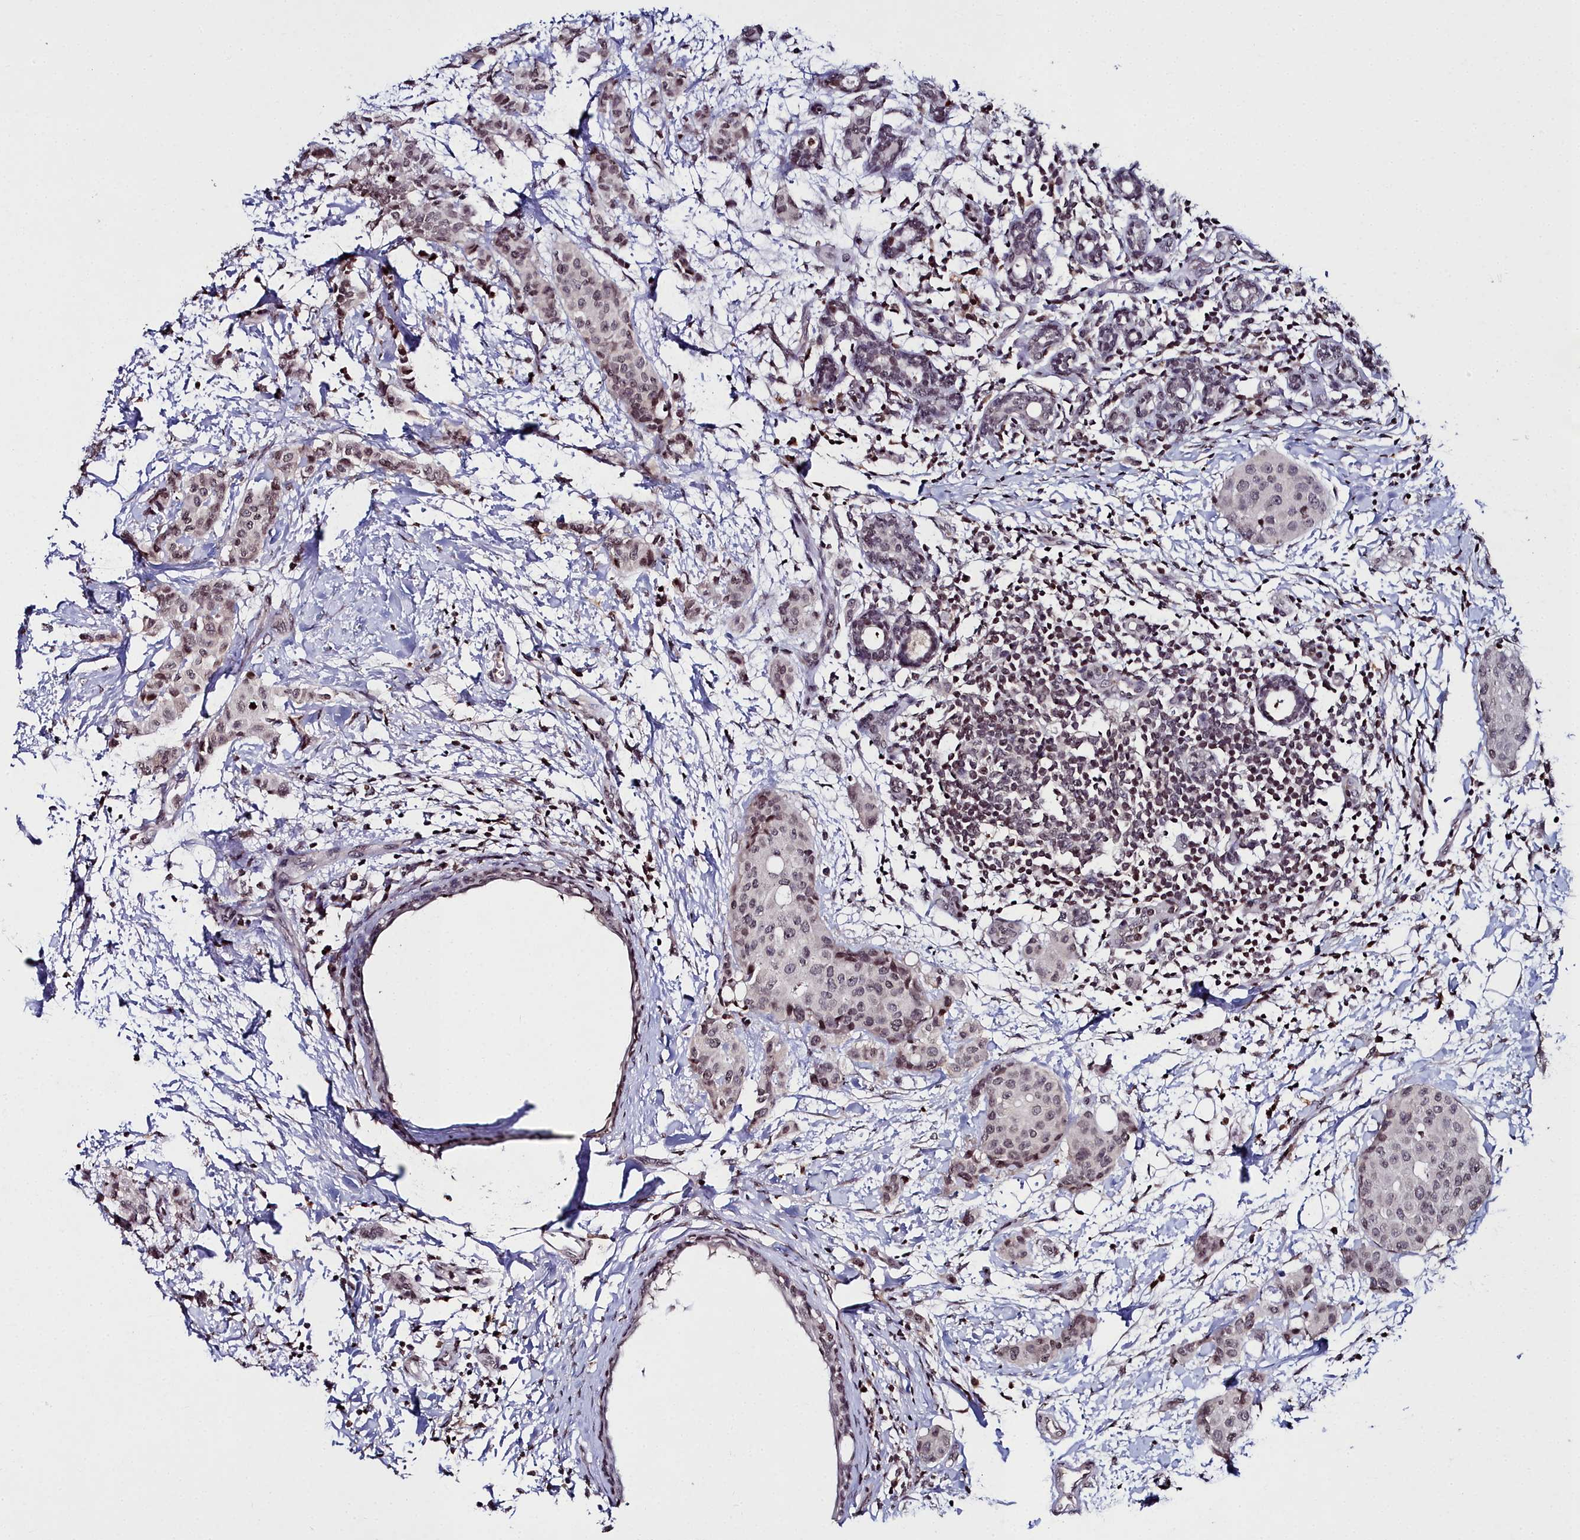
{"staining": {"intensity": "weak", "quantity": ">75%", "location": "nuclear"}, "tissue": "breast cancer", "cell_type": "Tumor cells", "image_type": "cancer", "snomed": [{"axis": "morphology", "description": "Duct carcinoma"}, {"axis": "topography", "description": "Breast"}], "caption": "Human infiltrating ductal carcinoma (breast) stained for a protein (brown) demonstrates weak nuclear positive staining in about >75% of tumor cells.", "gene": "FZD4", "patient": {"sex": "female", "age": 40}}